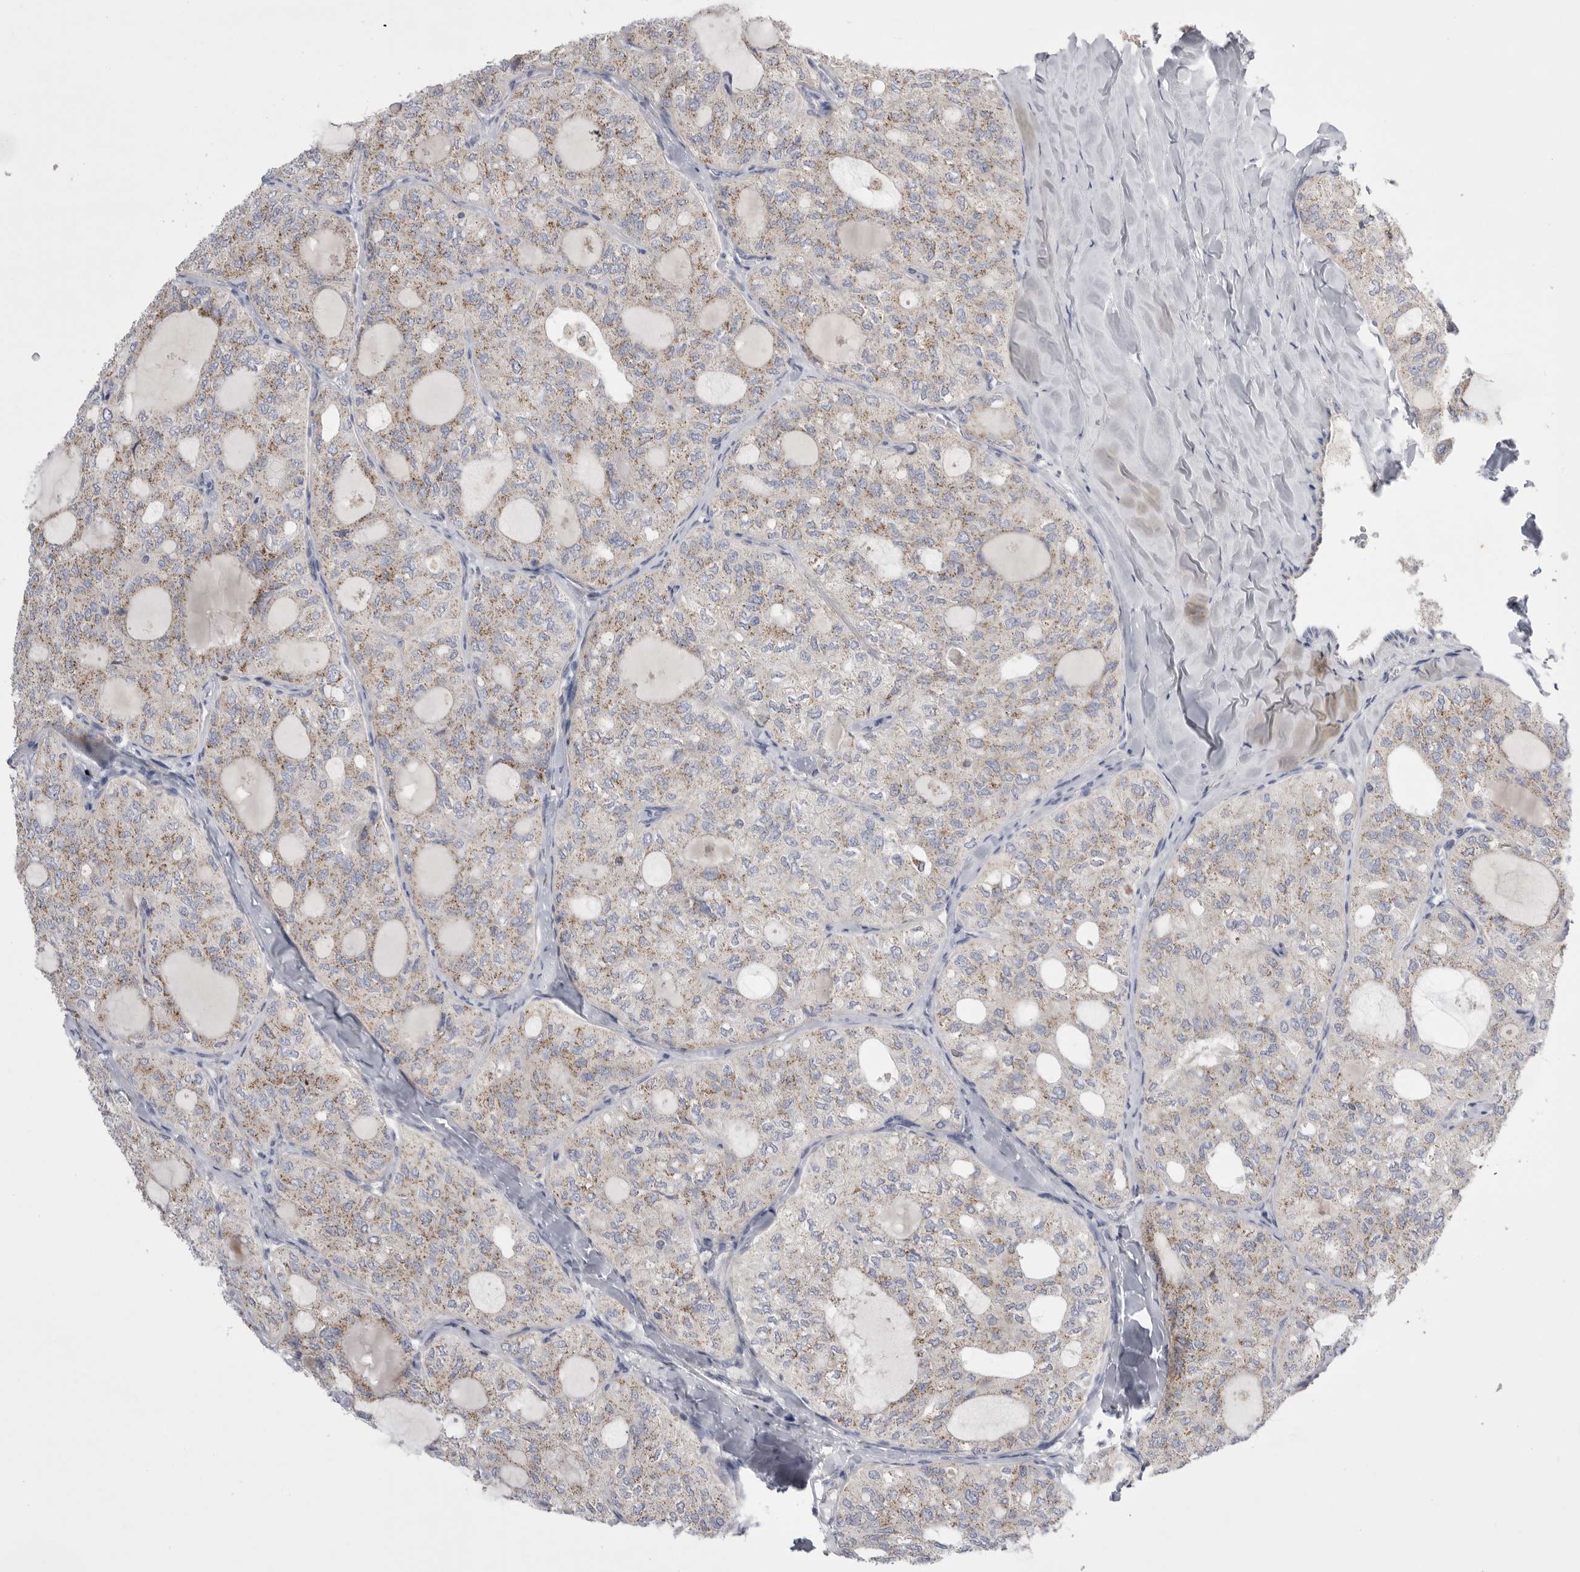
{"staining": {"intensity": "weak", "quantity": ">75%", "location": "cytoplasmic/membranous"}, "tissue": "thyroid cancer", "cell_type": "Tumor cells", "image_type": "cancer", "snomed": [{"axis": "morphology", "description": "Follicular adenoma carcinoma, NOS"}, {"axis": "topography", "description": "Thyroid gland"}], "caption": "Follicular adenoma carcinoma (thyroid) stained with immunohistochemistry exhibits weak cytoplasmic/membranous expression in about >75% of tumor cells.", "gene": "CCDC126", "patient": {"sex": "male", "age": 75}}